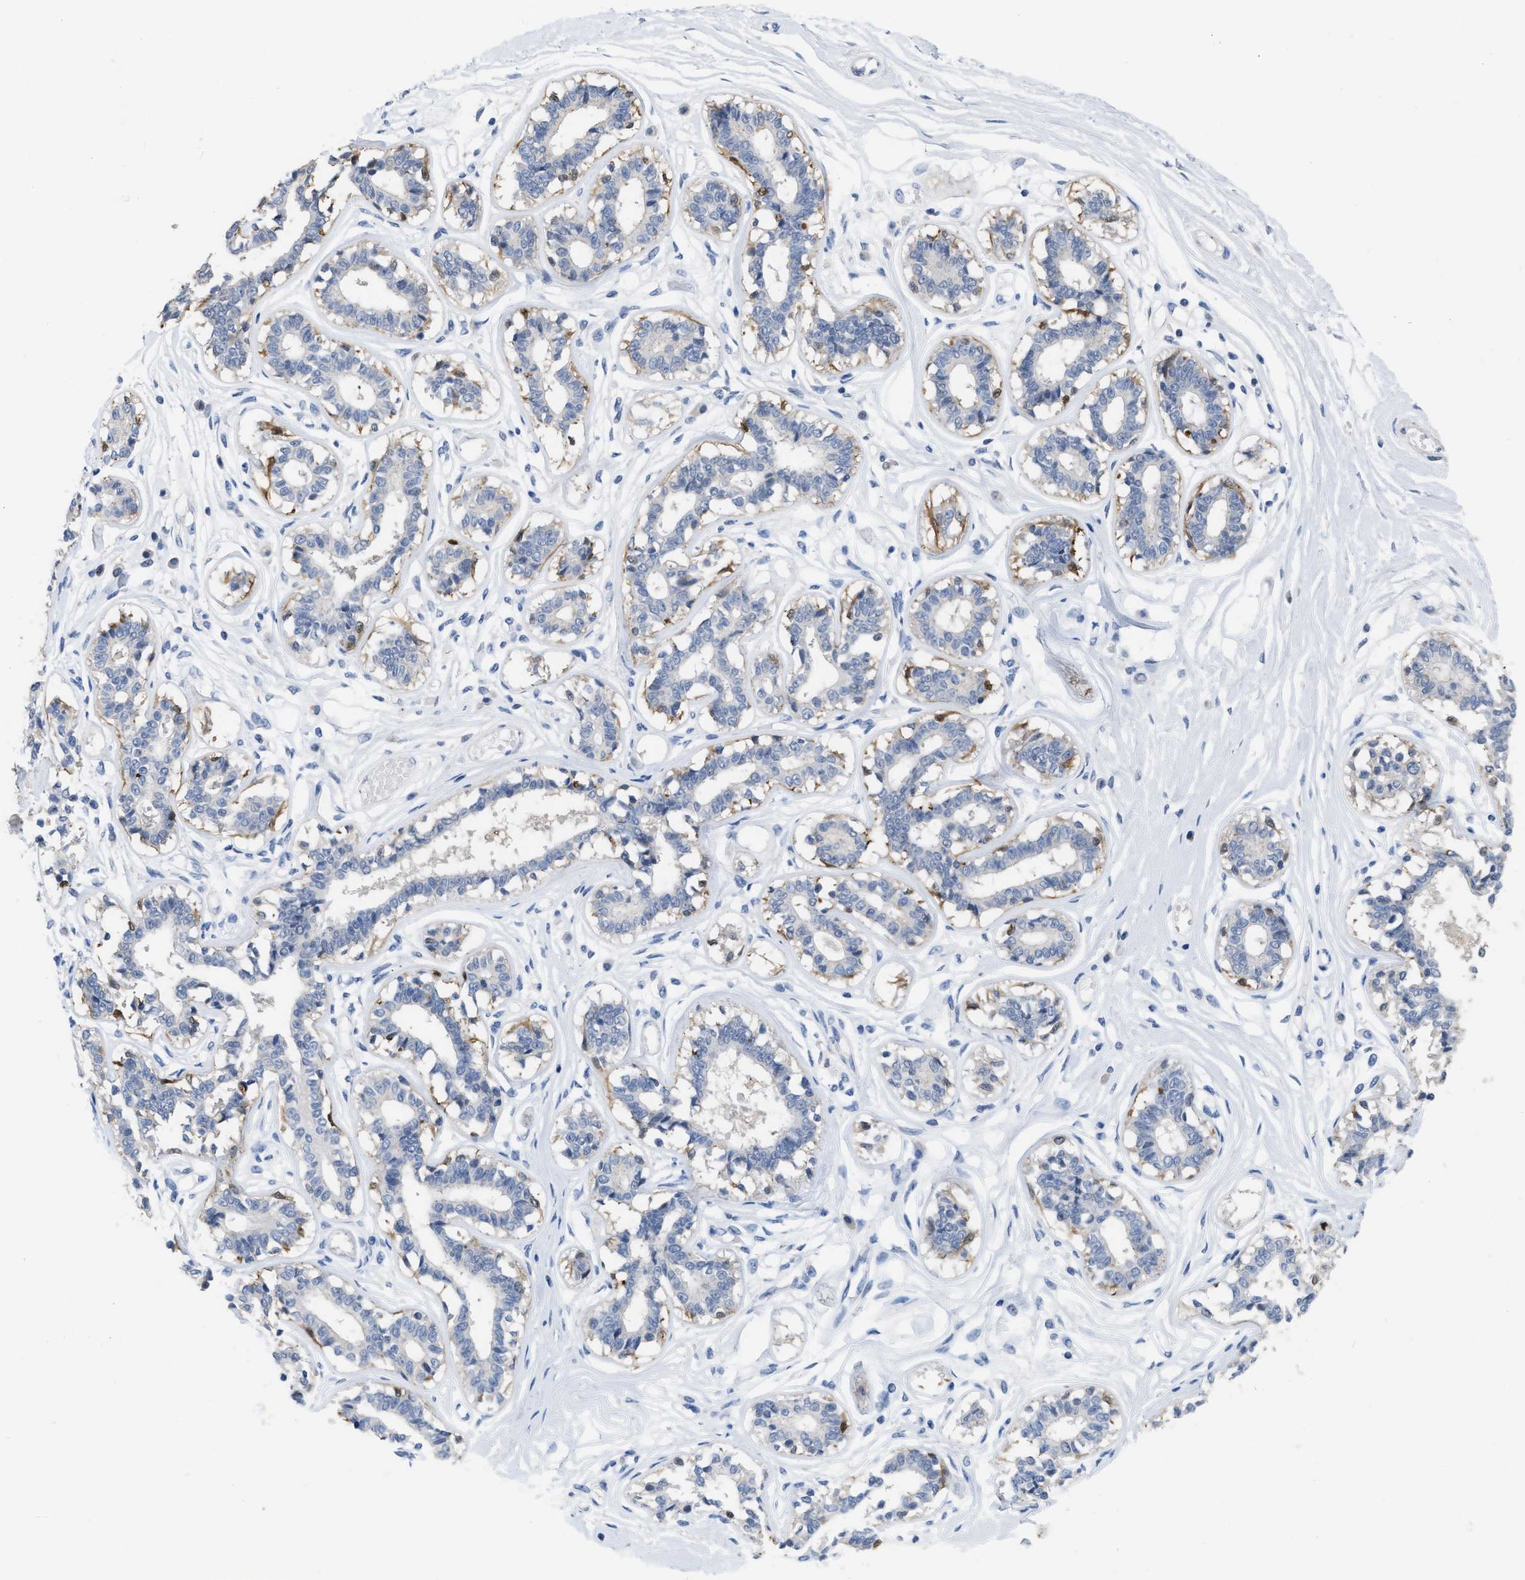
{"staining": {"intensity": "negative", "quantity": "none", "location": "none"}, "tissue": "breast", "cell_type": "Adipocytes", "image_type": "normal", "snomed": [{"axis": "morphology", "description": "Normal tissue, NOS"}, {"axis": "topography", "description": "Breast"}], "caption": "Immunohistochemistry (IHC) of unremarkable breast reveals no positivity in adipocytes. The staining is performed using DAB brown chromogen with nuclei counter-stained in using hematoxylin.", "gene": "CRYM", "patient": {"sex": "female", "age": 45}}